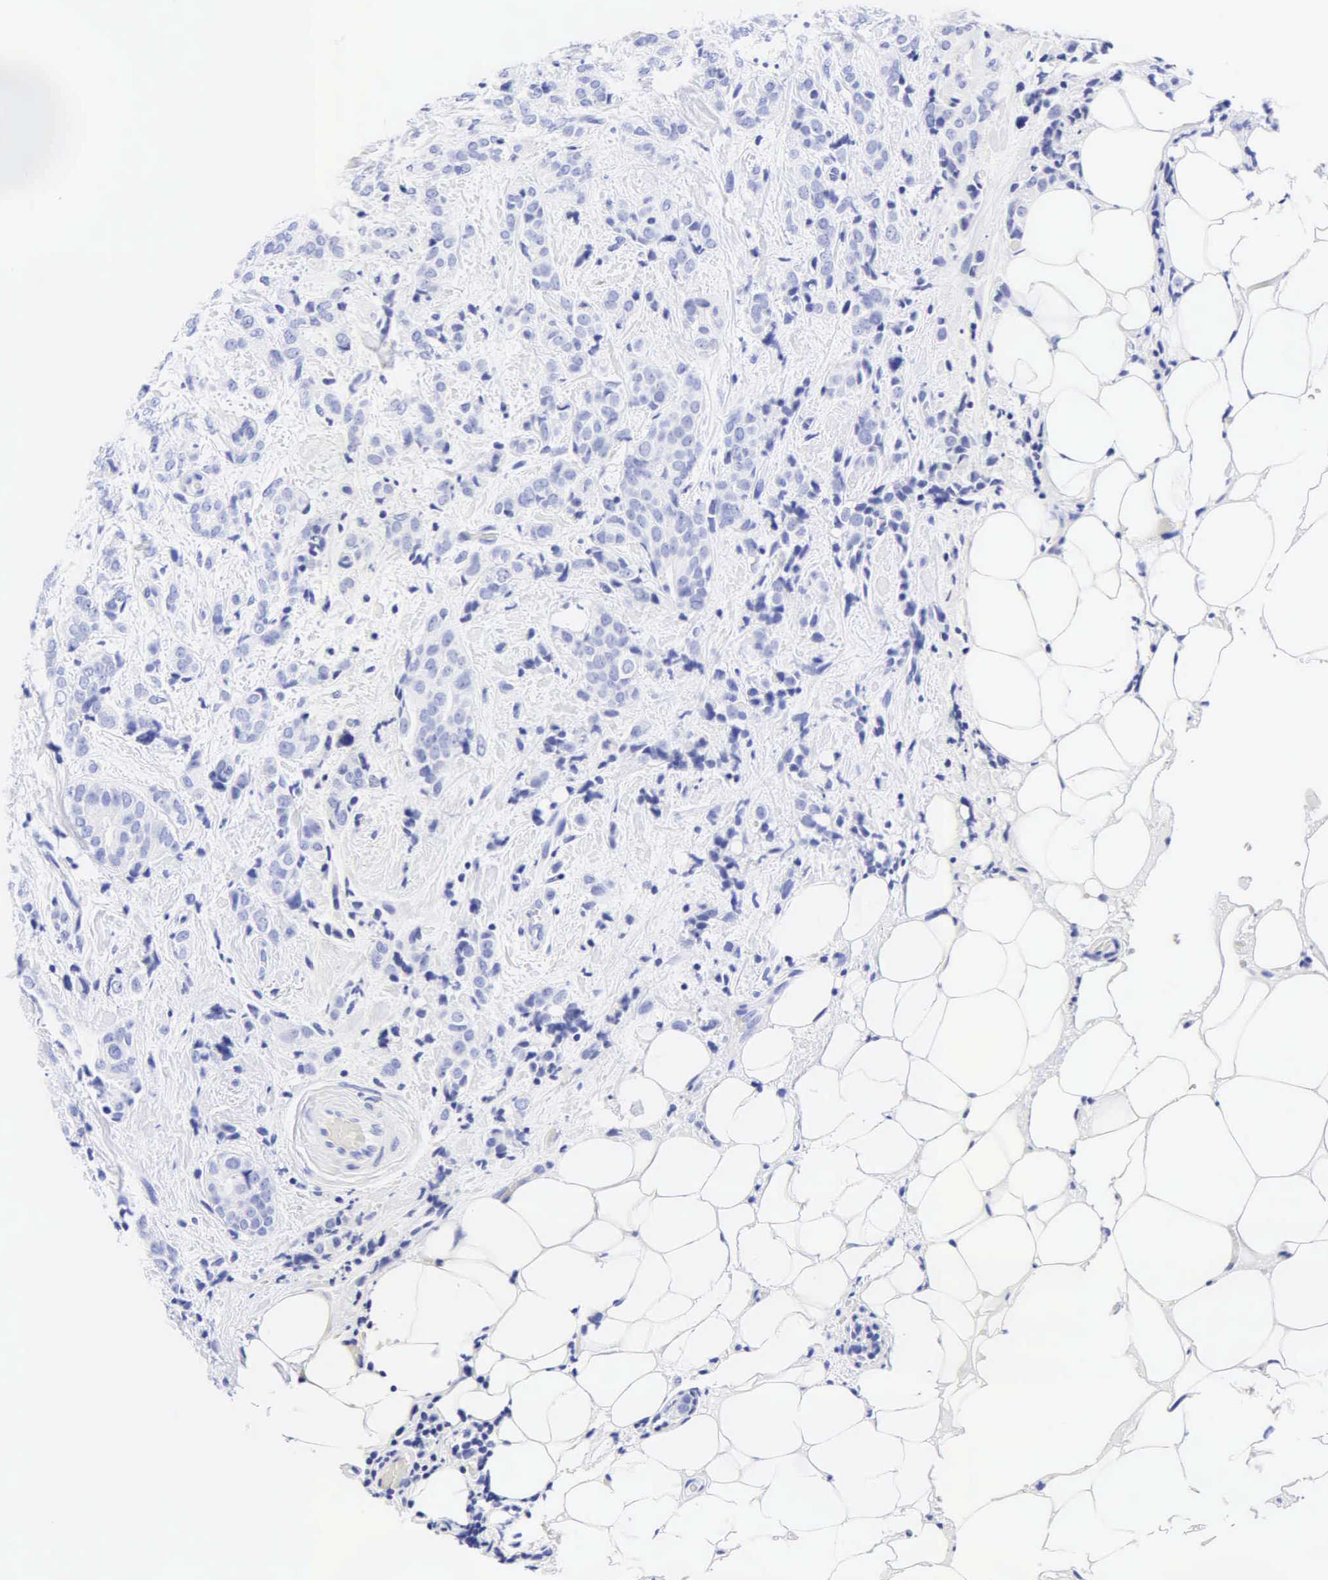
{"staining": {"intensity": "negative", "quantity": "none", "location": "none"}, "tissue": "breast cancer", "cell_type": "Tumor cells", "image_type": "cancer", "snomed": [{"axis": "morphology", "description": "Duct carcinoma"}, {"axis": "topography", "description": "Breast"}], "caption": "Infiltrating ductal carcinoma (breast) stained for a protein using immunohistochemistry displays no positivity tumor cells.", "gene": "KRT20", "patient": {"sex": "female", "age": 53}}